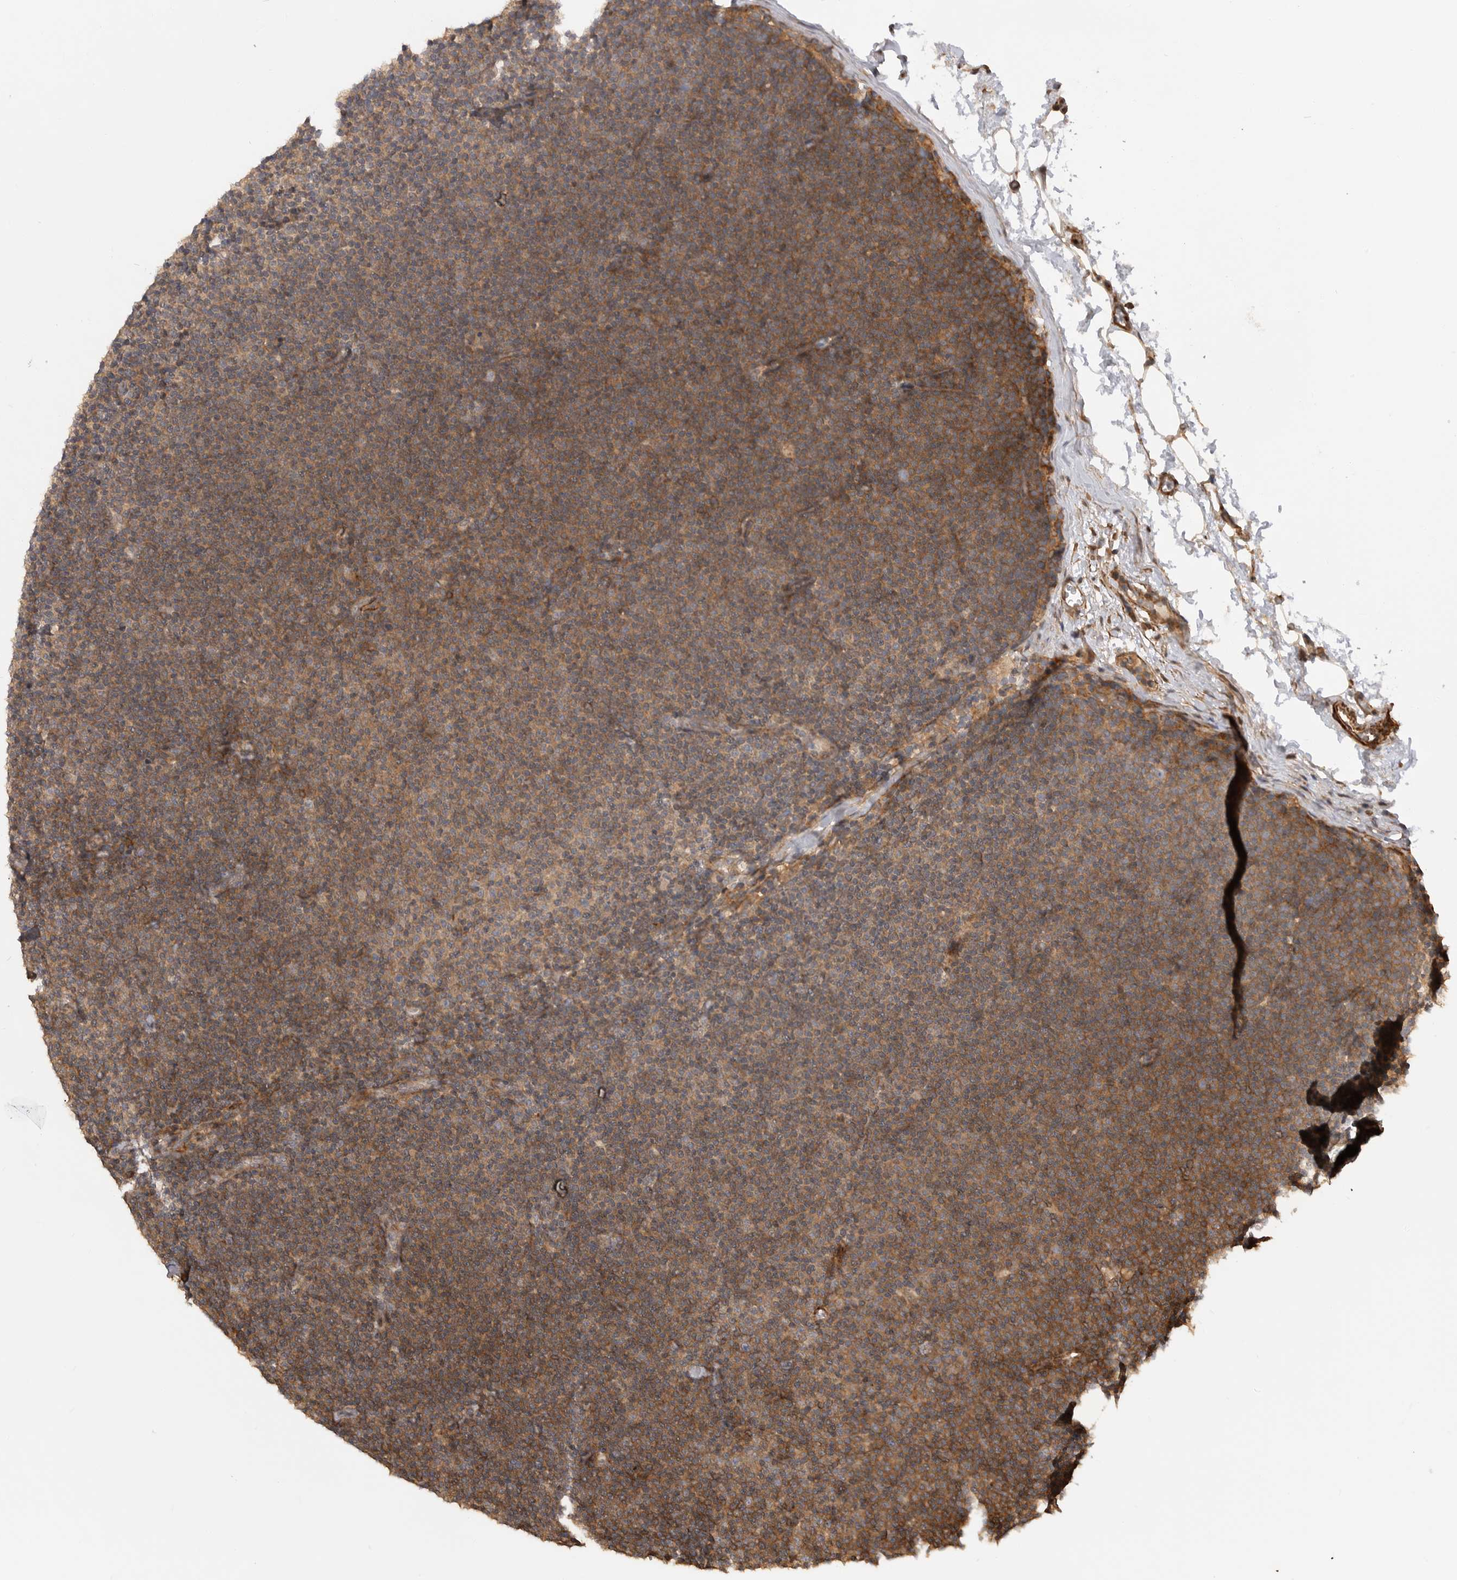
{"staining": {"intensity": "moderate", "quantity": ">75%", "location": "cytoplasmic/membranous"}, "tissue": "lymphoma", "cell_type": "Tumor cells", "image_type": "cancer", "snomed": [{"axis": "morphology", "description": "Malignant lymphoma, non-Hodgkin's type, Low grade"}, {"axis": "topography", "description": "Lymph node"}], "caption": "Lymphoma stained with immunohistochemistry (IHC) exhibits moderate cytoplasmic/membranous staining in about >75% of tumor cells.", "gene": "TRIM56", "patient": {"sex": "female", "age": 53}}